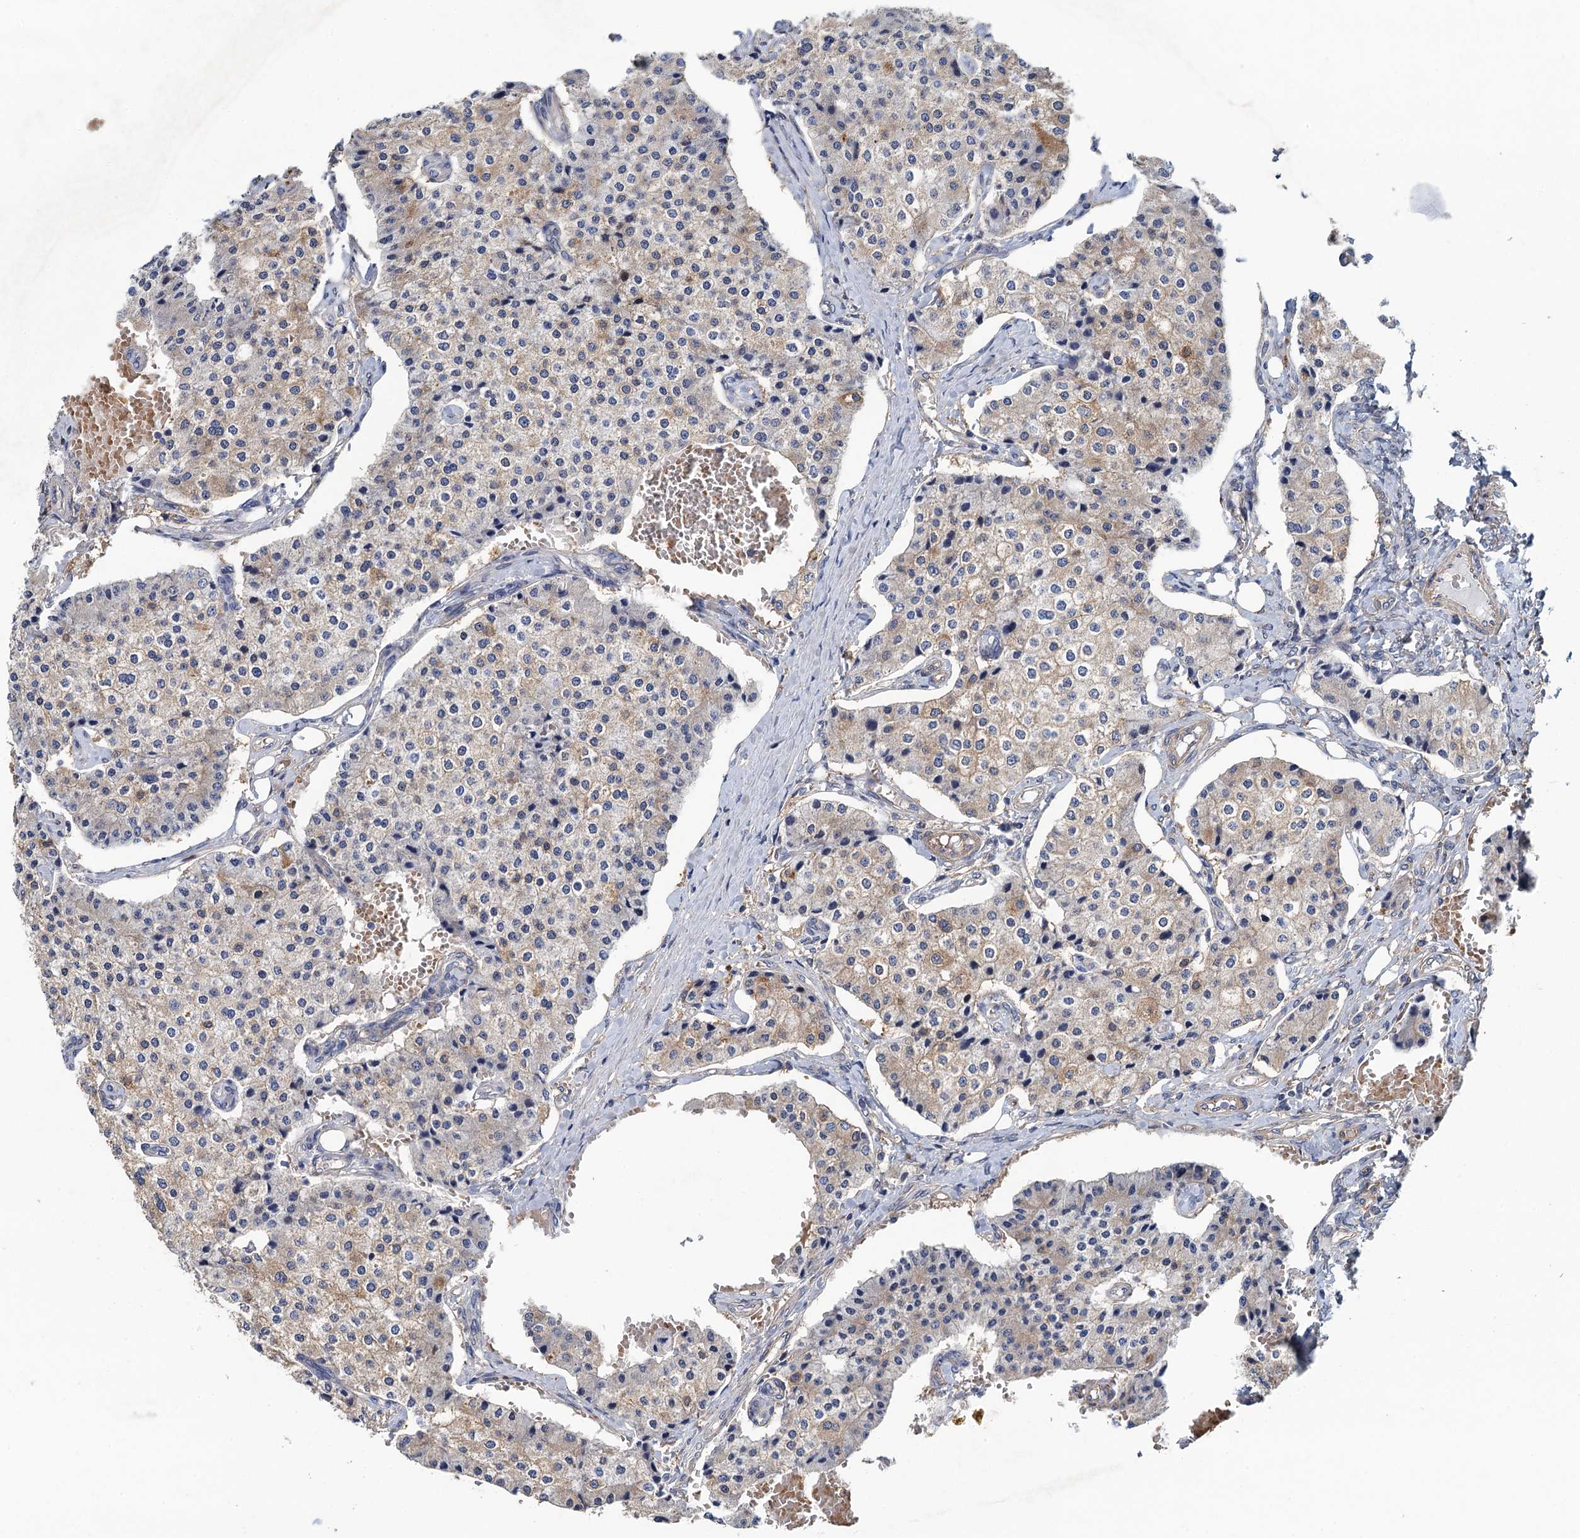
{"staining": {"intensity": "weak", "quantity": "25%-75%", "location": "cytoplasmic/membranous"}, "tissue": "carcinoid", "cell_type": "Tumor cells", "image_type": "cancer", "snomed": [{"axis": "morphology", "description": "Carcinoid, malignant, NOS"}, {"axis": "topography", "description": "Colon"}], "caption": "Immunohistochemistry (IHC) of human carcinoid displays low levels of weak cytoplasmic/membranous staining in about 25%-75% of tumor cells.", "gene": "RSAD2", "patient": {"sex": "female", "age": 52}}